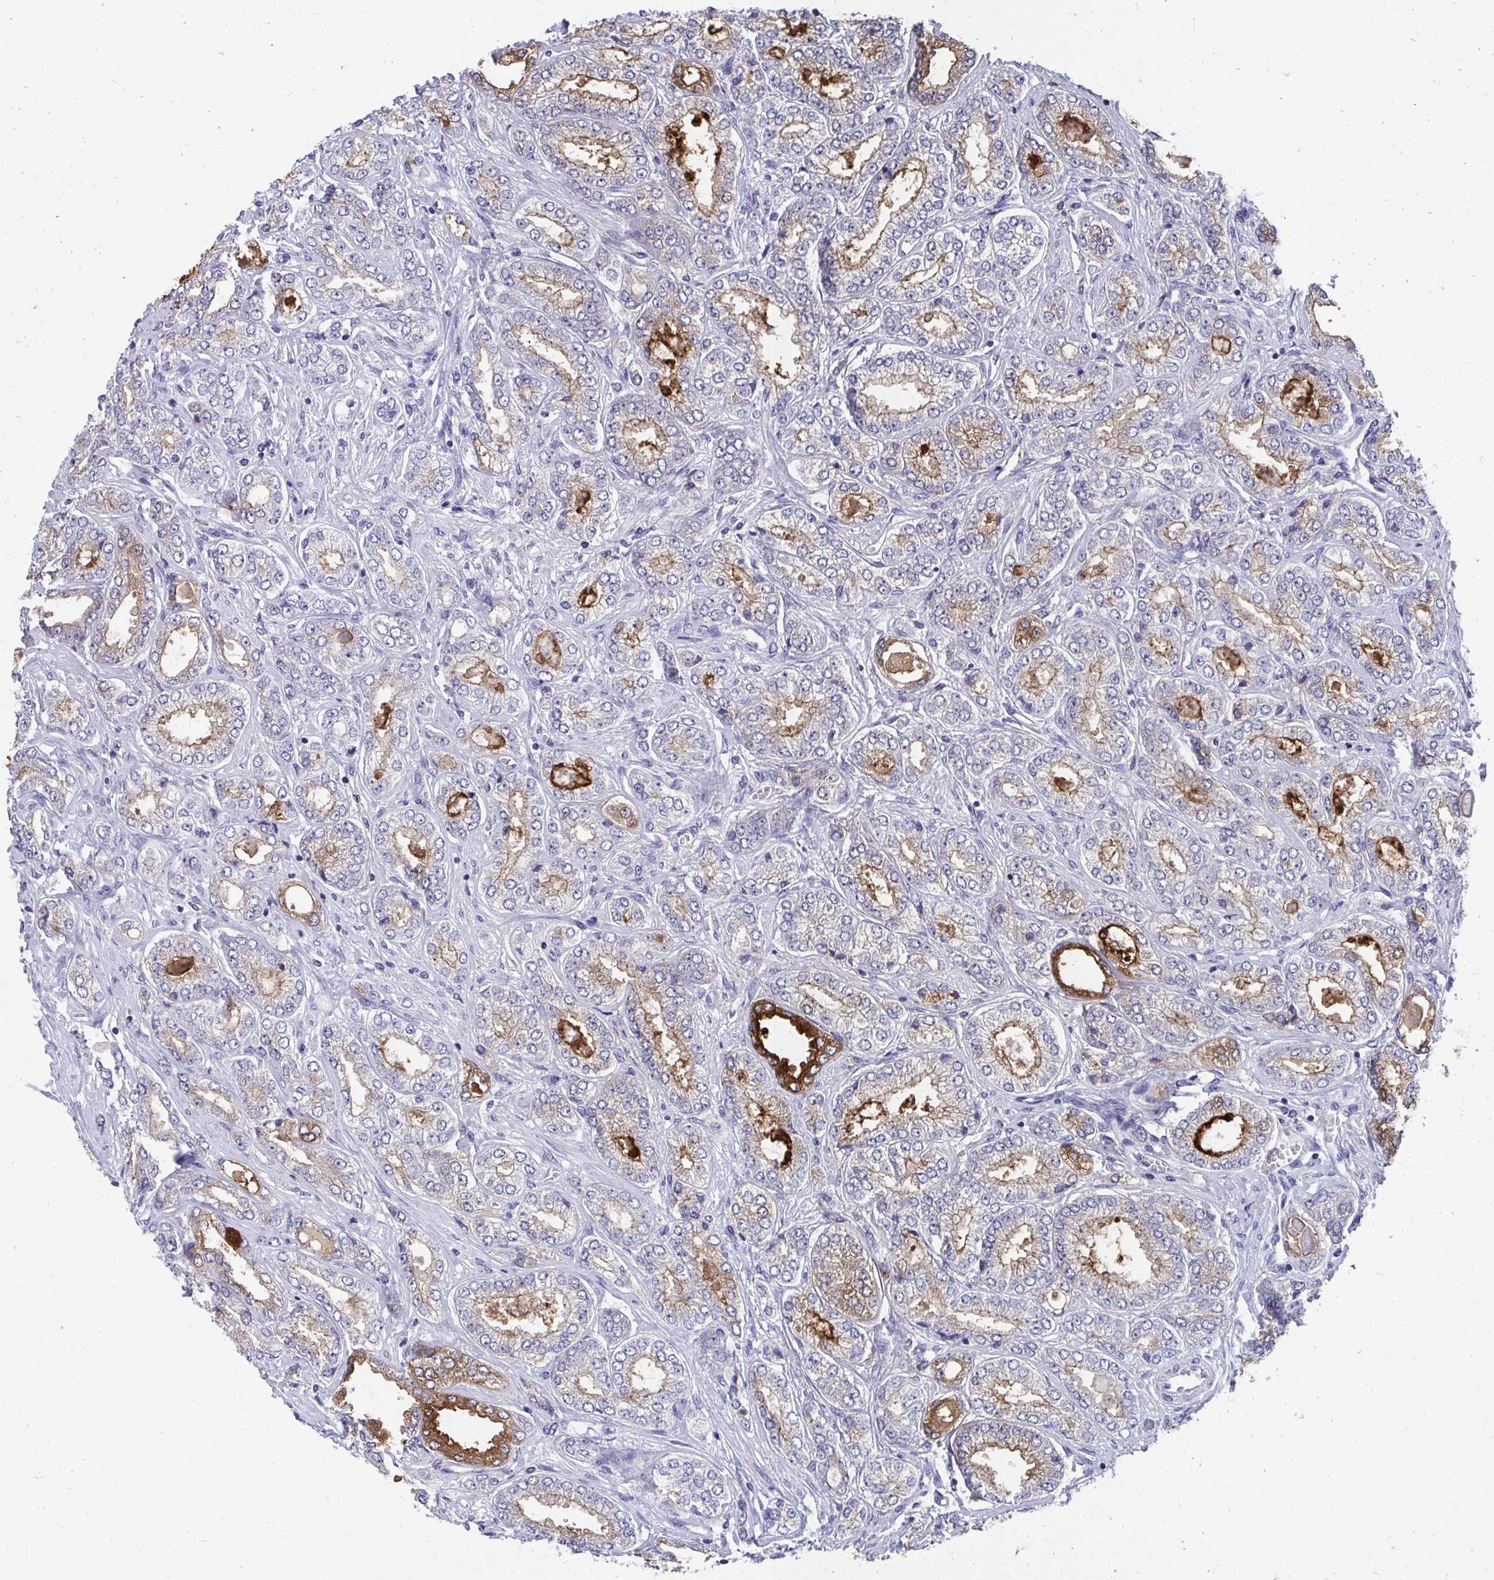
{"staining": {"intensity": "moderate", "quantity": "25%-75%", "location": "cytoplasmic/membranous"}, "tissue": "prostate cancer", "cell_type": "Tumor cells", "image_type": "cancer", "snomed": [{"axis": "morphology", "description": "Adenocarcinoma, High grade"}, {"axis": "topography", "description": "Prostate"}], "caption": "Moderate cytoplasmic/membranous staining for a protein is seen in approximately 25%-75% of tumor cells of prostate cancer using immunohistochemistry (IHC).", "gene": "TMPRSS2", "patient": {"sex": "male", "age": 68}}